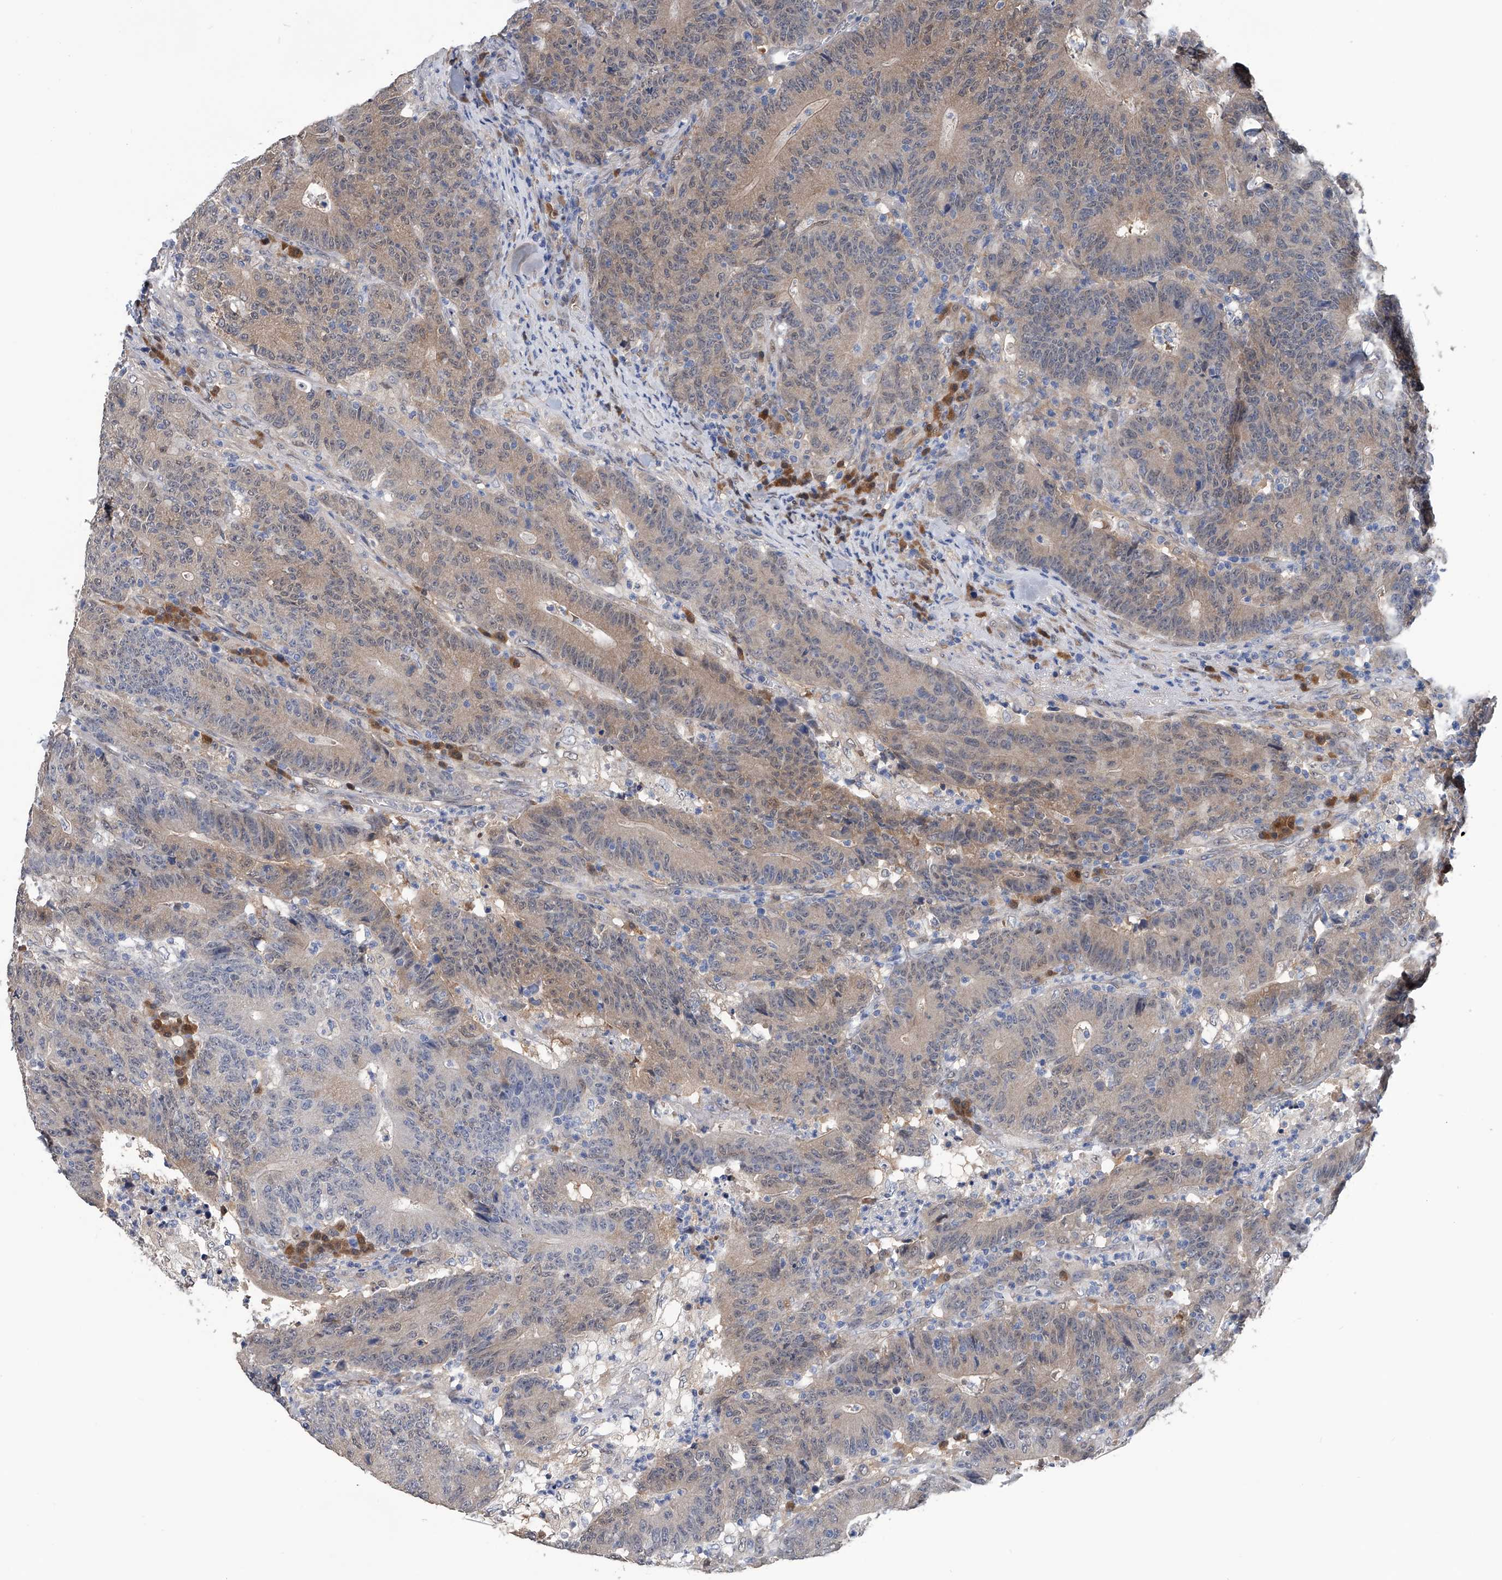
{"staining": {"intensity": "weak", "quantity": "25%-75%", "location": "cytoplasmic/membranous"}, "tissue": "colorectal cancer", "cell_type": "Tumor cells", "image_type": "cancer", "snomed": [{"axis": "morphology", "description": "Normal tissue, NOS"}, {"axis": "morphology", "description": "Adenocarcinoma, NOS"}, {"axis": "topography", "description": "Colon"}], "caption": "Immunohistochemistry of colorectal cancer (adenocarcinoma) displays low levels of weak cytoplasmic/membranous expression in about 25%-75% of tumor cells. (DAB (3,3'-diaminobenzidine) IHC with brightfield microscopy, high magnification).", "gene": "PGM3", "patient": {"sex": "female", "age": 75}}